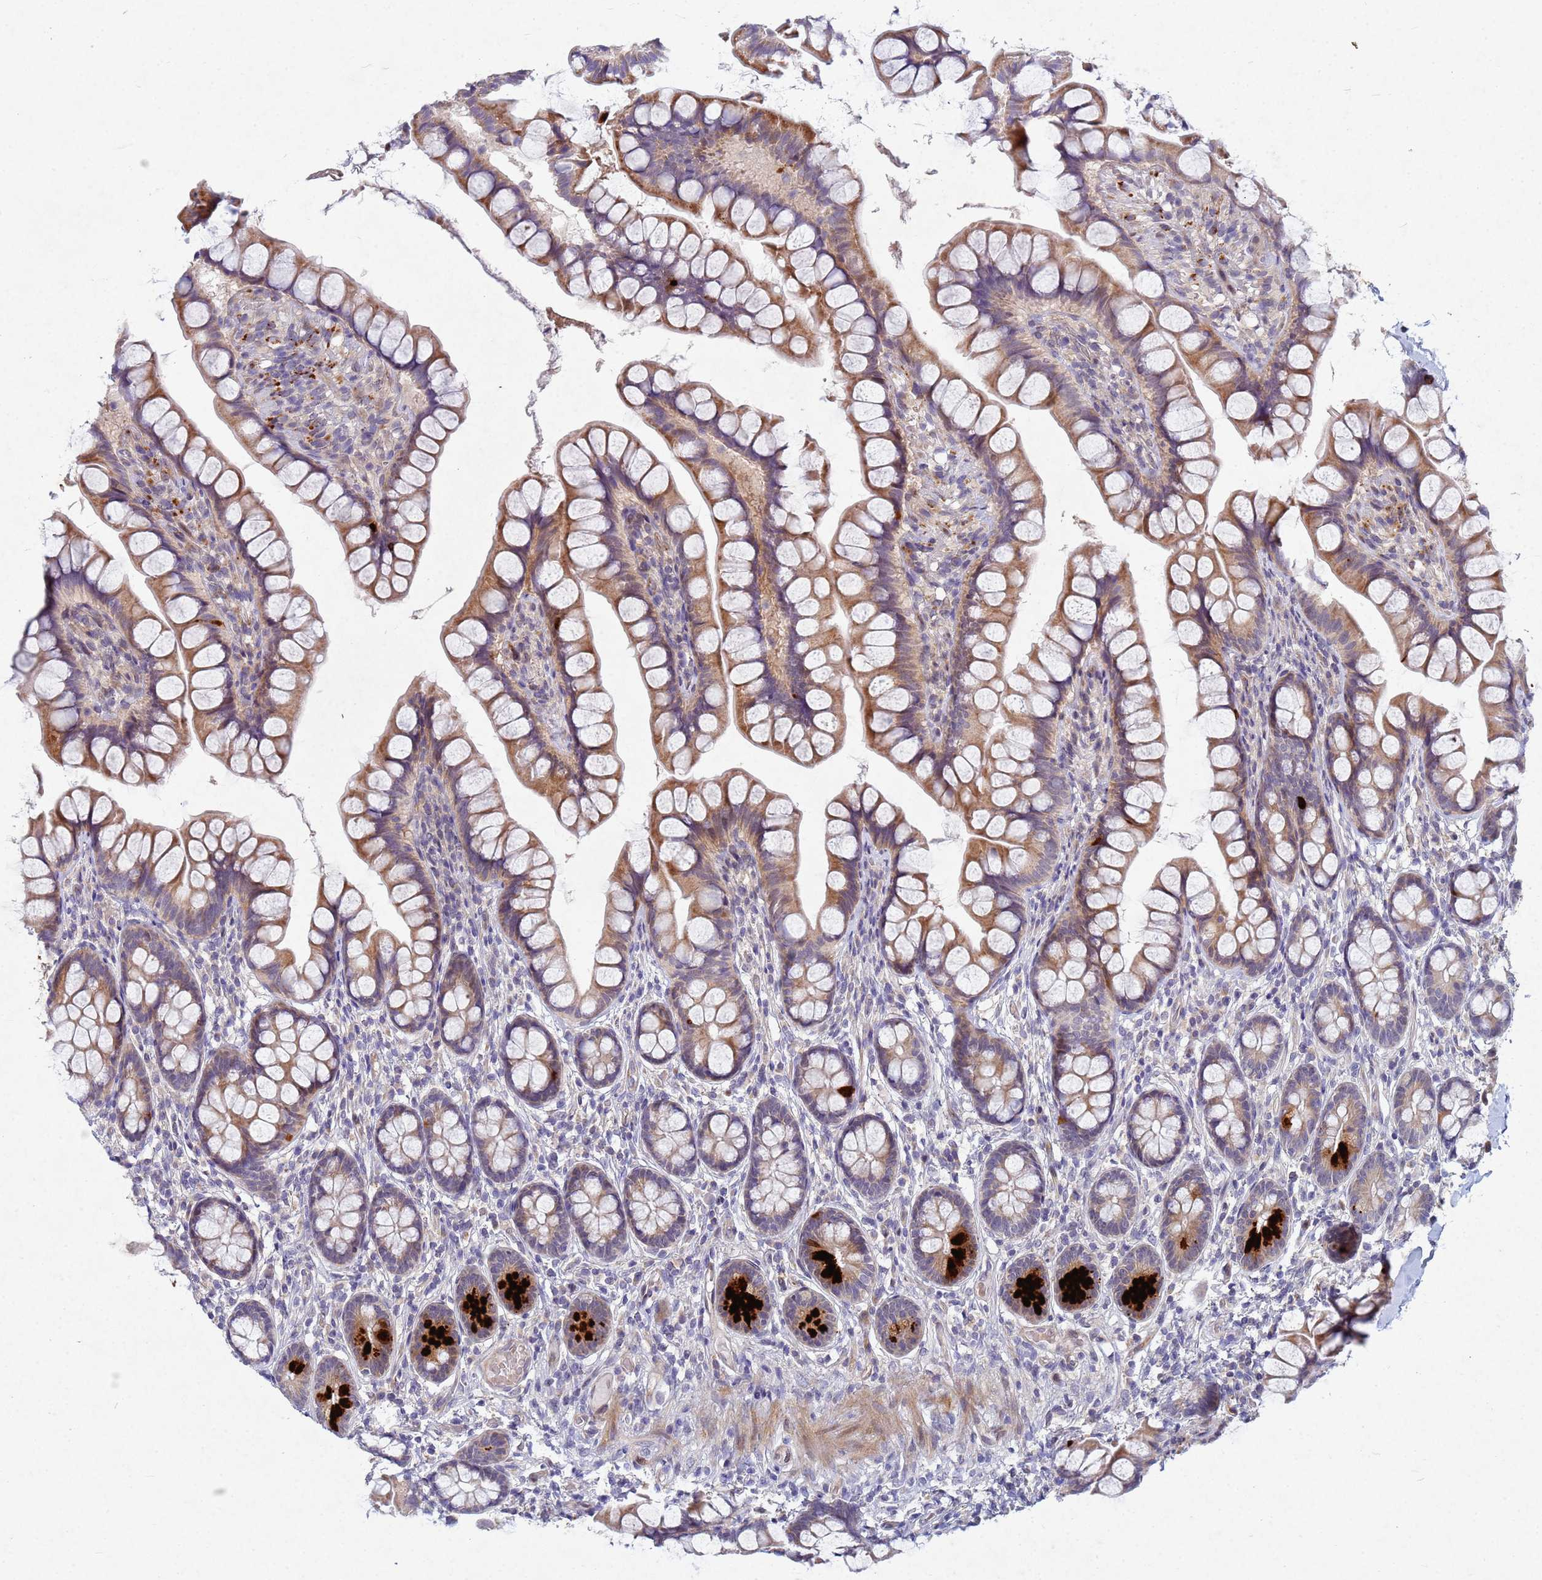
{"staining": {"intensity": "moderate", "quantity": ">75%", "location": "cytoplasmic/membranous"}, "tissue": "small intestine", "cell_type": "Glandular cells", "image_type": "normal", "snomed": [{"axis": "morphology", "description": "Normal tissue, NOS"}, {"axis": "topography", "description": "Small intestine"}], "caption": "The photomicrograph demonstrates staining of benign small intestine, revealing moderate cytoplasmic/membranous protein staining (brown color) within glandular cells.", "gene": "TNPO2", "patient": {"sex": "male", "age": 70}}